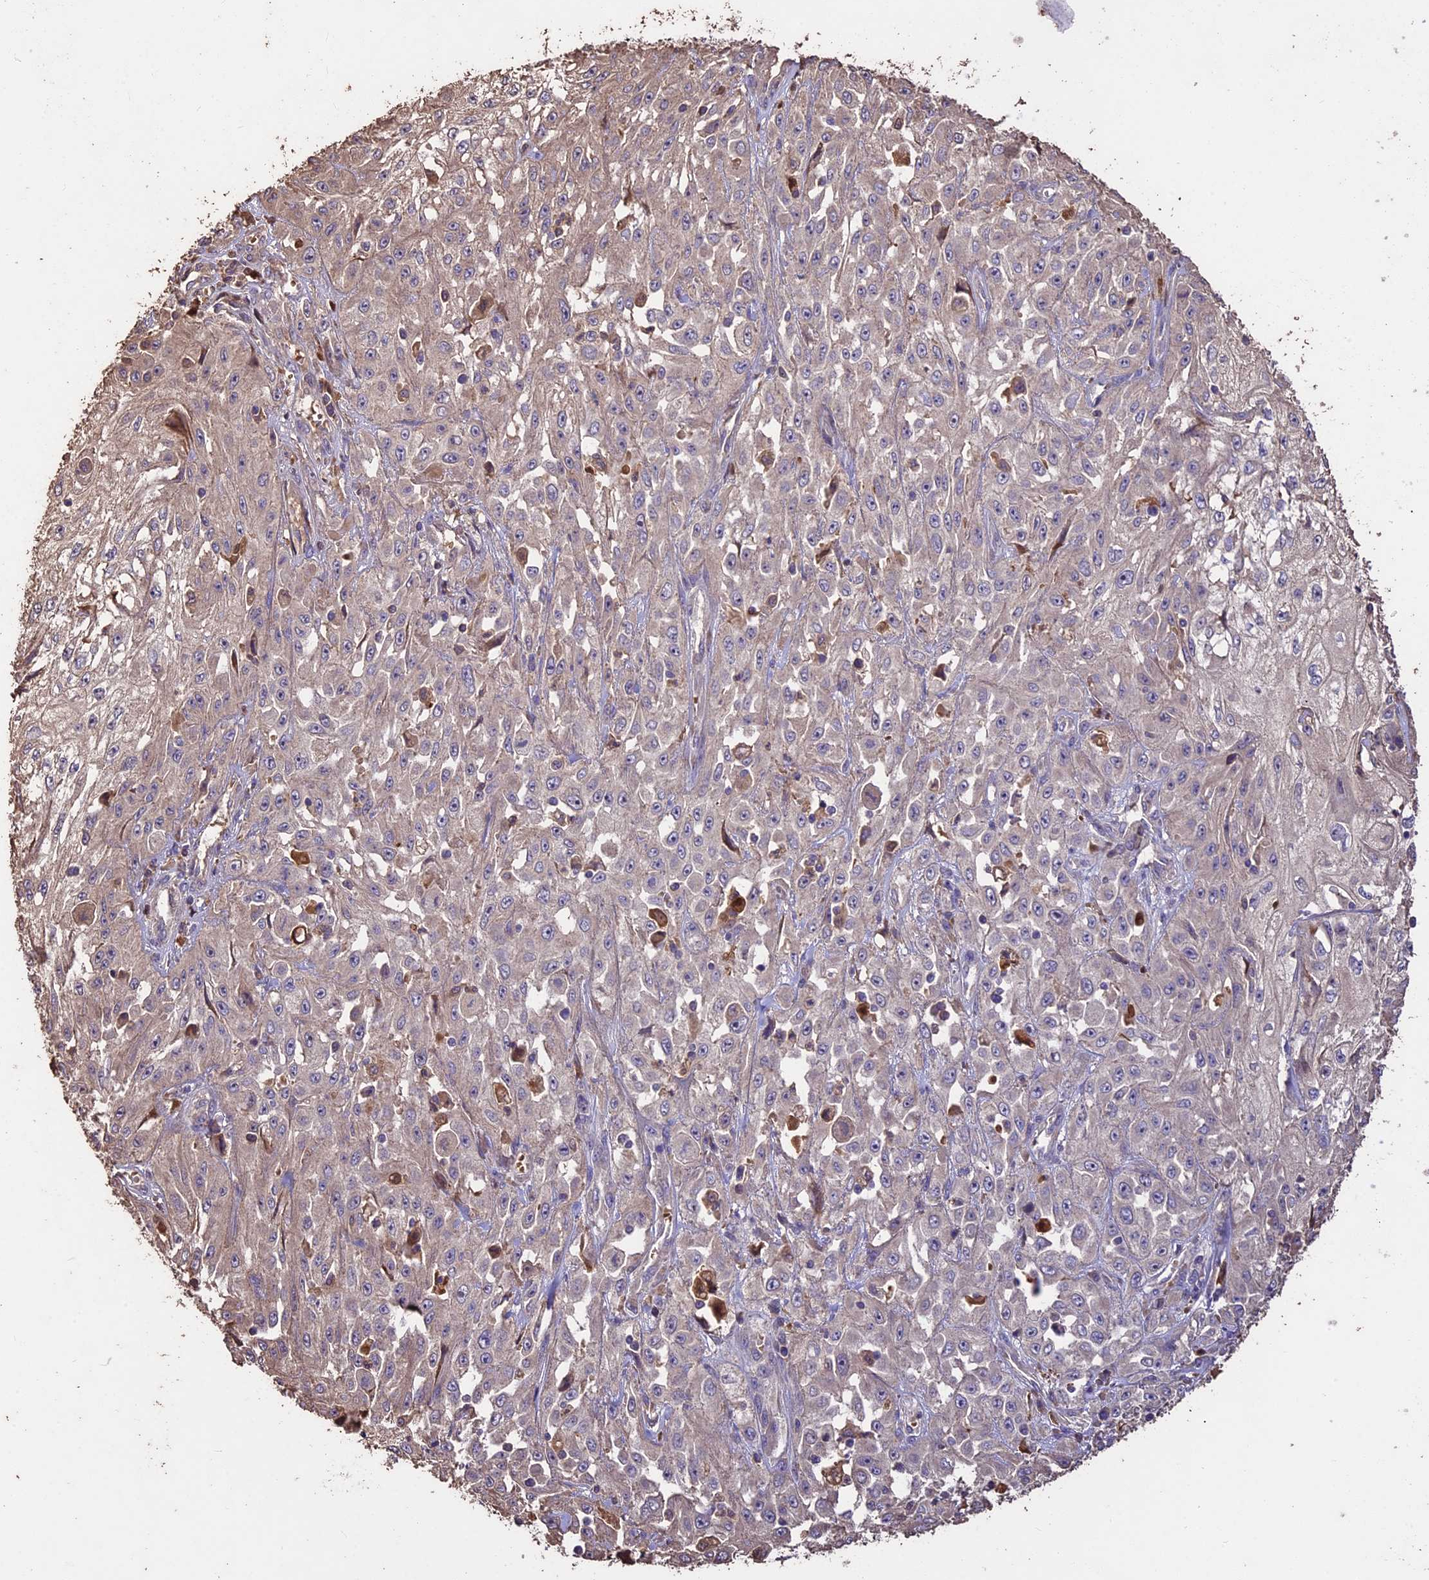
{"staining": {"intensity": "negative", "quantity": "none", "location": "none"}, "tissue": "skin cancer", "cell_type": "Tumor cells", "image_type": "cancer", "snomed": [{"axis": "morphology", "description": "Squamous cell carcinoma, NOS"}, {"axis": "morphology", "description": "Squamous cell carcinoma, metastatic, NOS"}, {"axis": "topography", "description": "Skin"}, {"axis": "topography", "description": "Lymph node"}], "caption": "A high-resolution micrograph shows immunohistochemistry (IHC) staining of skin cancer, which exhibits no significant expression in tumor cells. (Brightfield microscopy of DAB (3,3'-diaminobenzidine) immunohistochemistry at high magnification).", "gene": "CRLF1", "patient": {"sex": "male", "age": 75}}